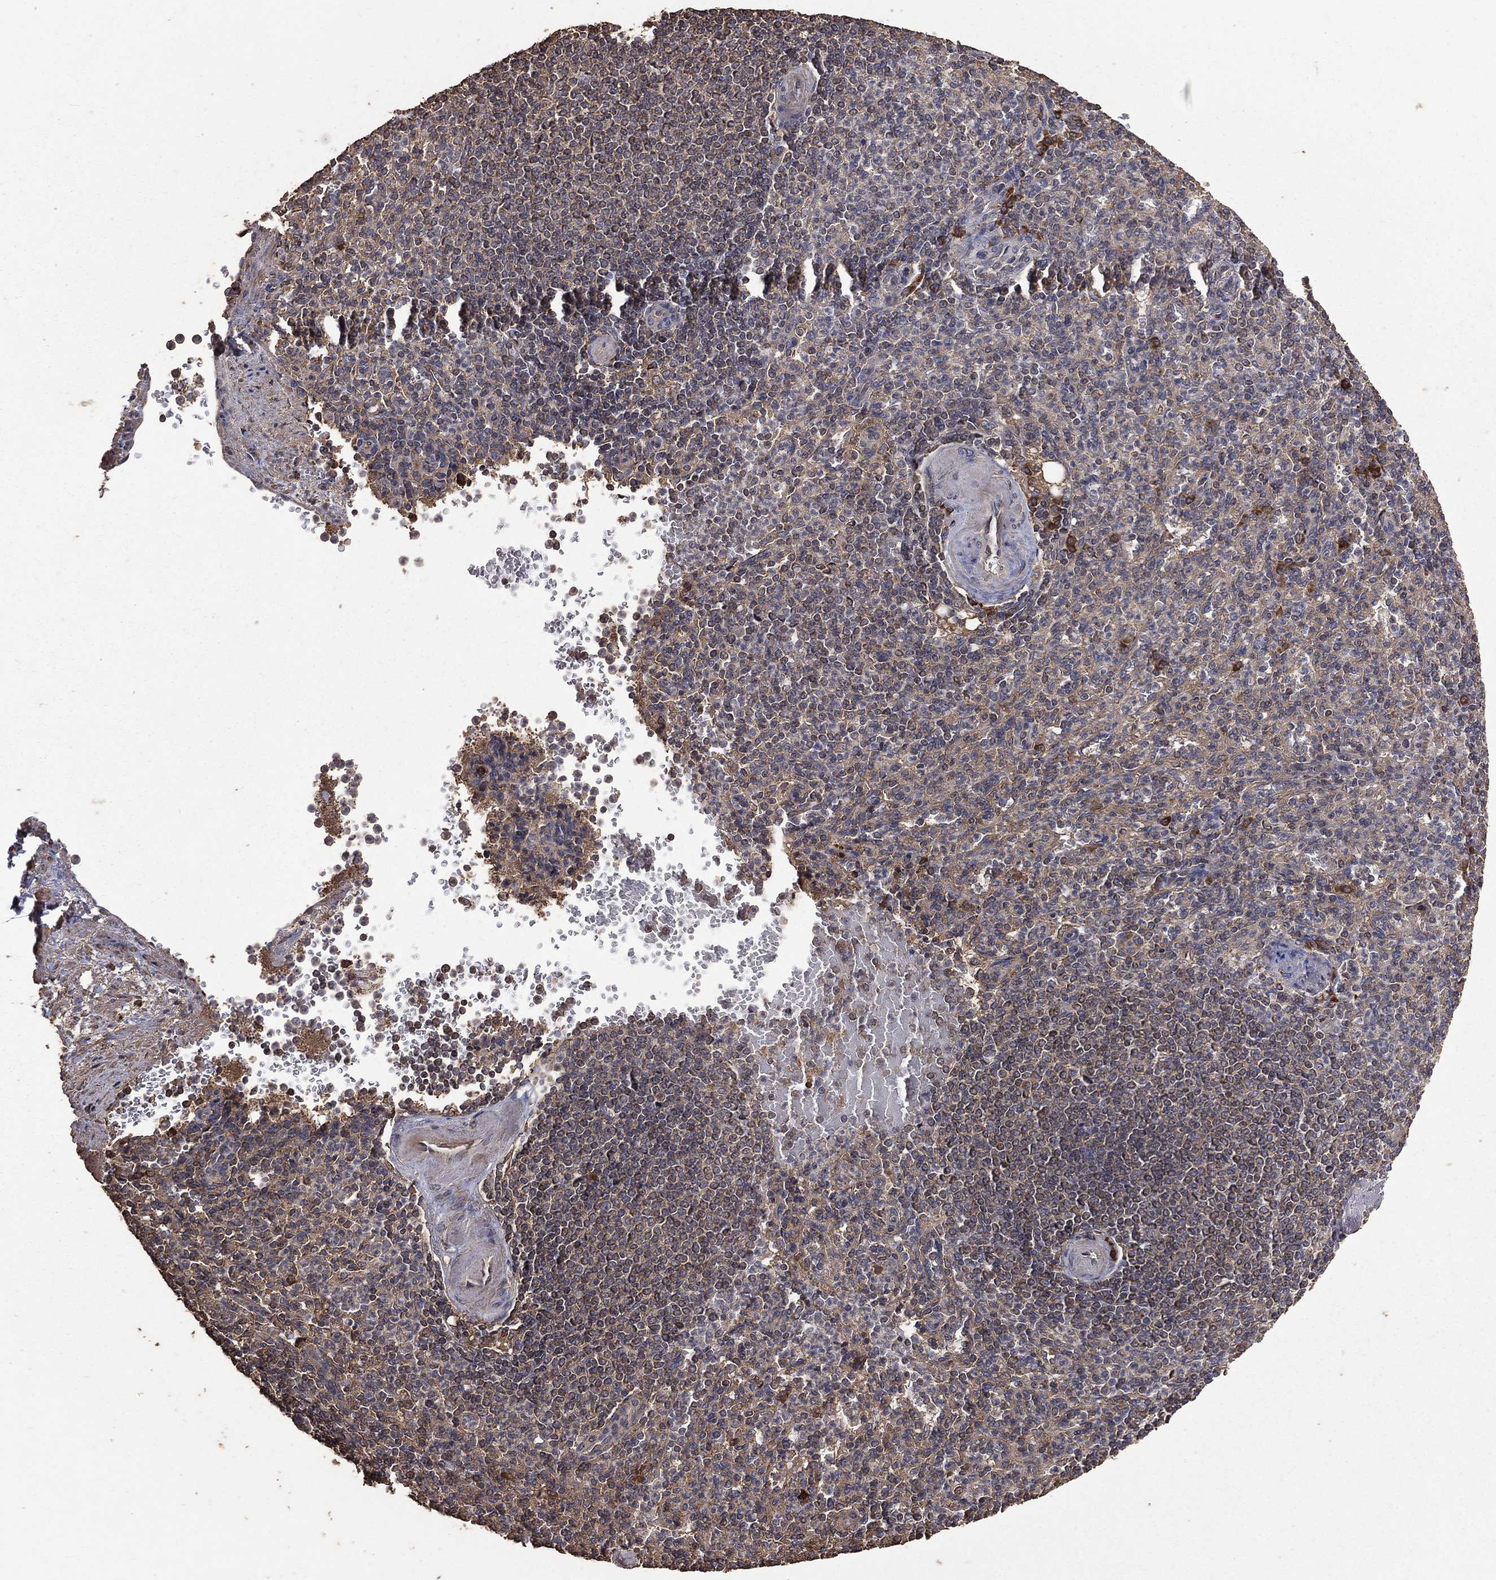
{"staining": {"intensity": "negative", "quantity": "none", "location": "none"}, "tissue": "spleen", "cell_type": "Cells in red pulp", "image_type": "normal", "snomed": [{"axis": "morphology", "description": "Normal tissue, NOS"}, {"axis": "topography", "description": "Spleen"}], "caption": "This is an immunohistochemistry histopathology image of unremarkable spleen. There is no staining in cells in red pulp.", "gene": "METTL27", "patient": {"sex": "female", "age": 74}}